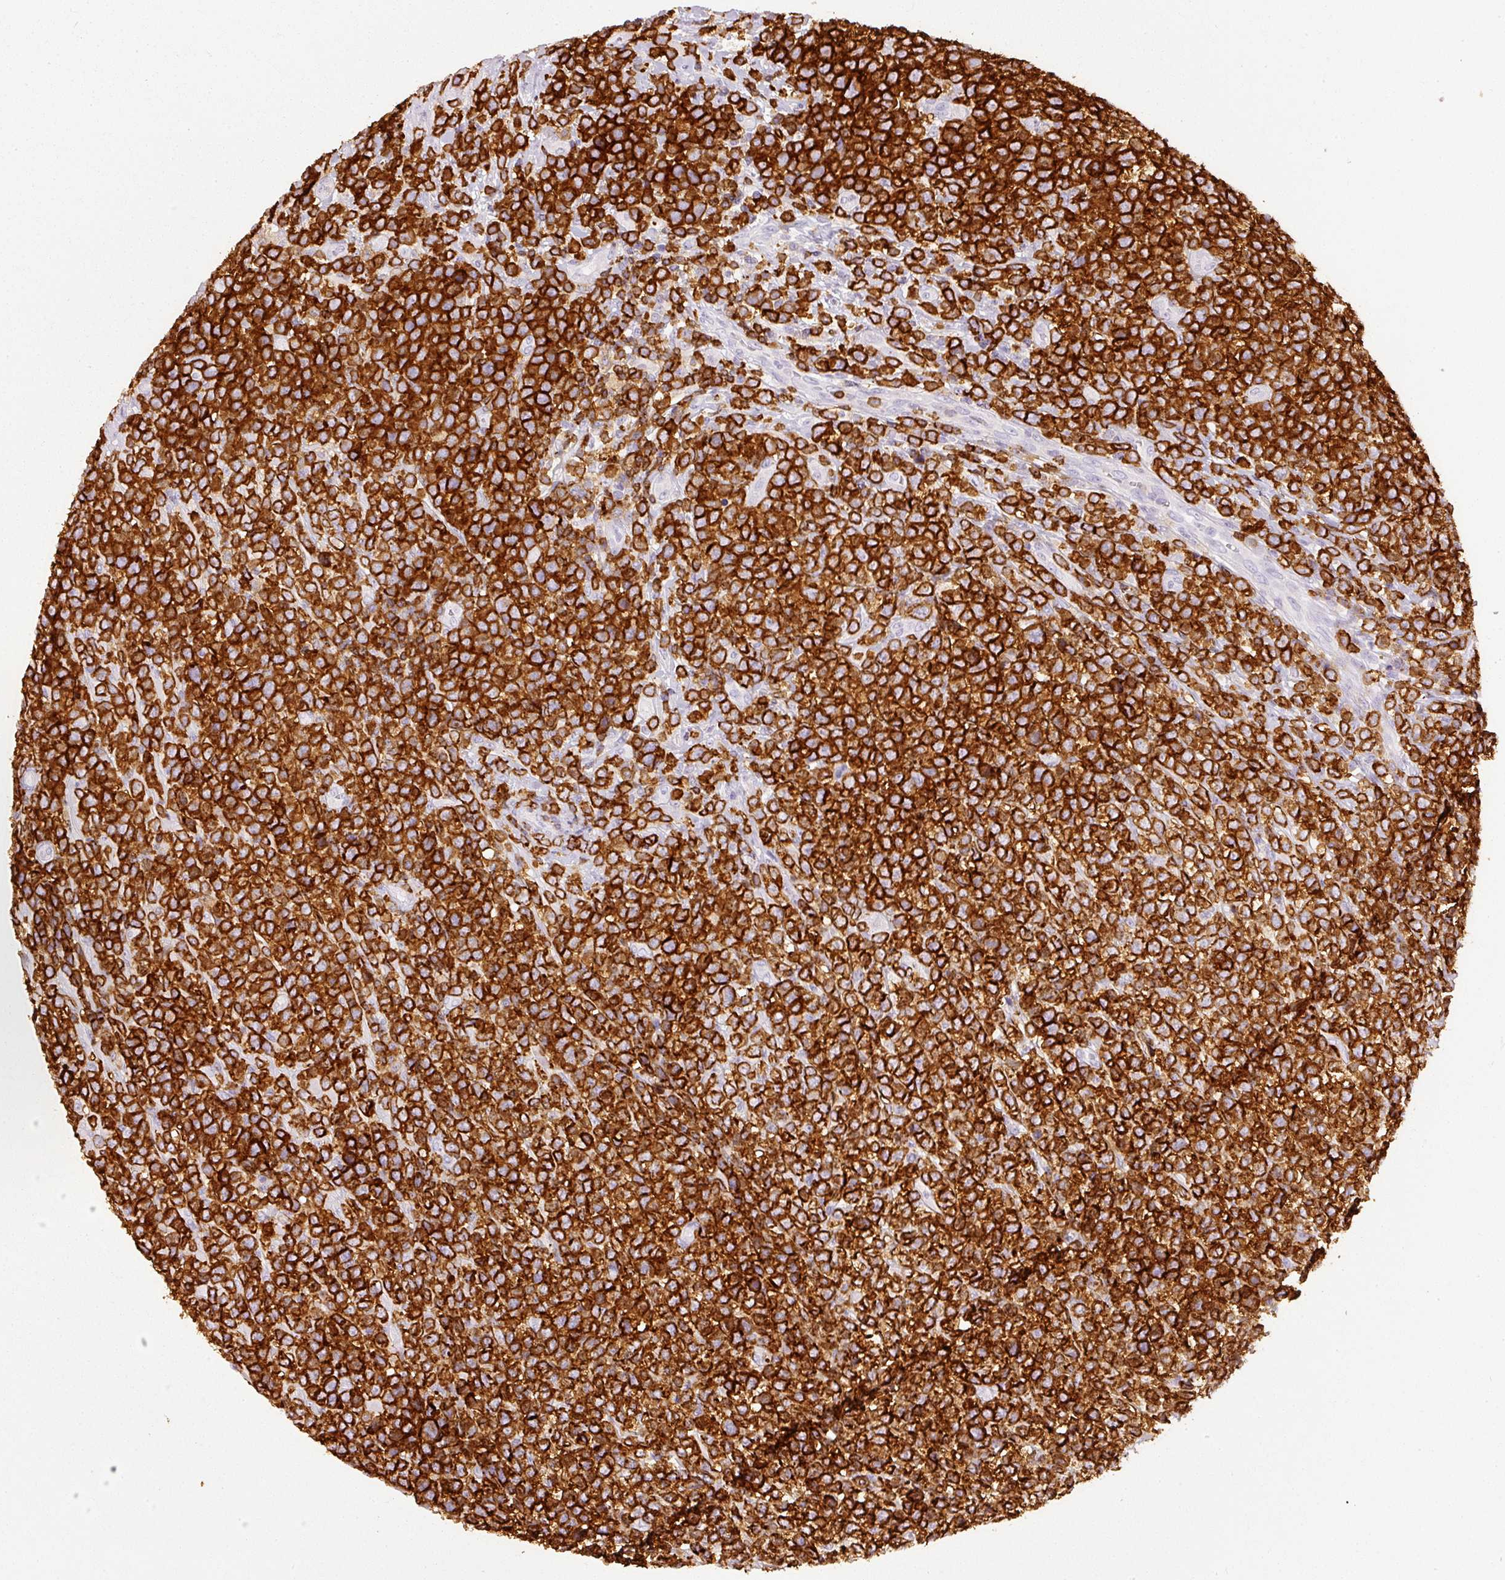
{"staining": {"intensity": "strong", "quantity": ">75%", "location": "cytoplasmic/membranous"}, "tissue": "lymphoma", "cell_type": "Tumor cells", "image_type": "cancer", "snomed": [{"axis": "morphology", "description": "Malignant lymphoma, non-Hodgkin's type, High grade"}, {"axis": "topography", "description": "Soft tissue"}], "caption": "Strong cytoplasmic/membranous protein staining is appreciated in approximately >75% of tumor cells in malignant lymphoma, non-Hodgkin's type (high-grade).", "gene": "EVL", "patient": {"sex": "female", "age": 56}}